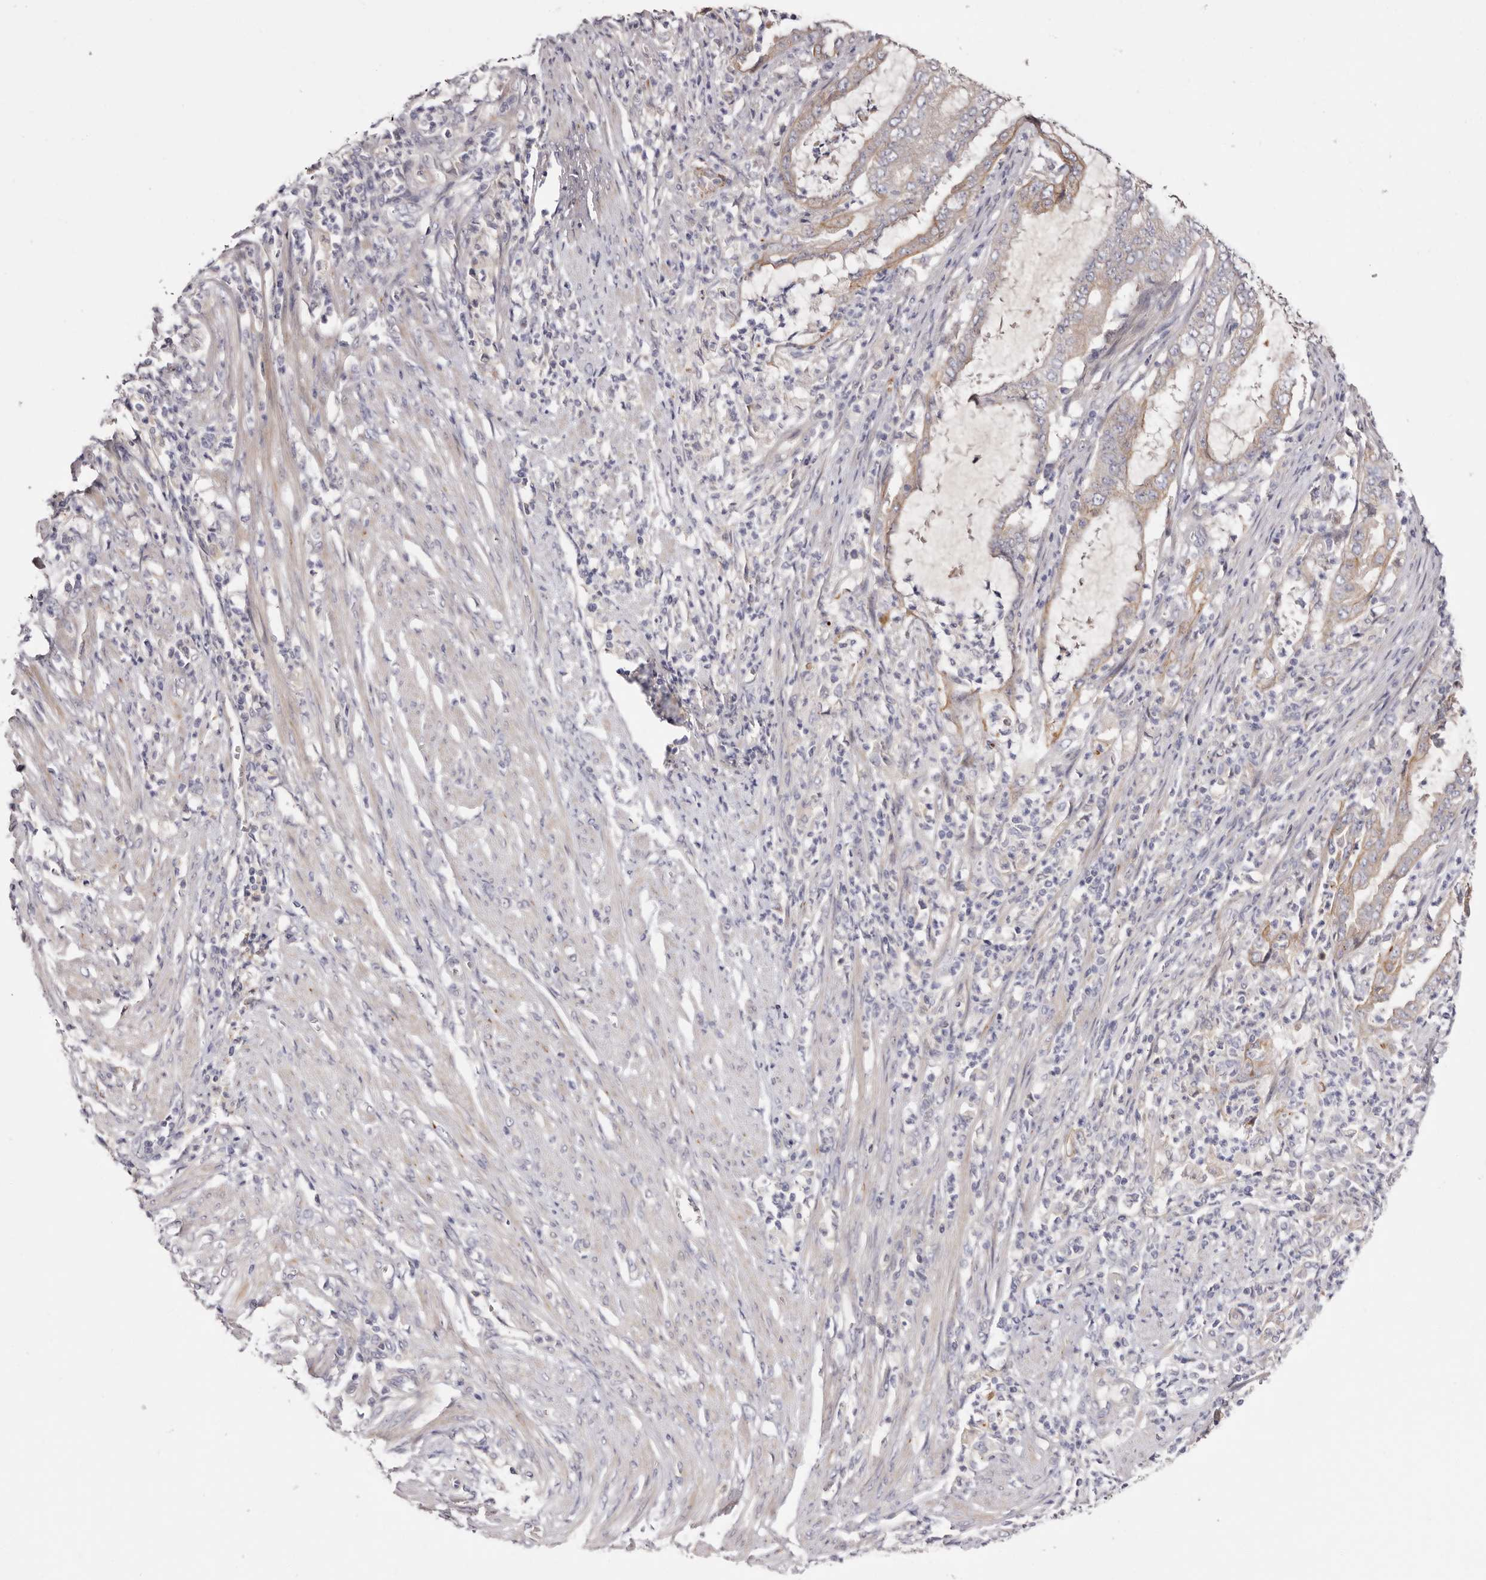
{"staining": {"intensity": "weak", "quantity": "25%-75%", "location": "cytoplasmic/membranous"}, "tissue": "endometrial cancer", "cell_type": "Tumor cells", "image_type": "cancer", "snomed": [{"axis": "morphology", "description": "Adenocarcinoma, NOS"}, {"axis": "topography", "description": "Endometrium"}], "caption": "Immunohistochemical staining of adenocarcinoma (endometrial) demonstrates weak cytoplasmic/membranous protein positivity in approximately 25%-75% of tumor cells.", "gene": "STK16", "patient": {"sex": "female", "age": 51}}